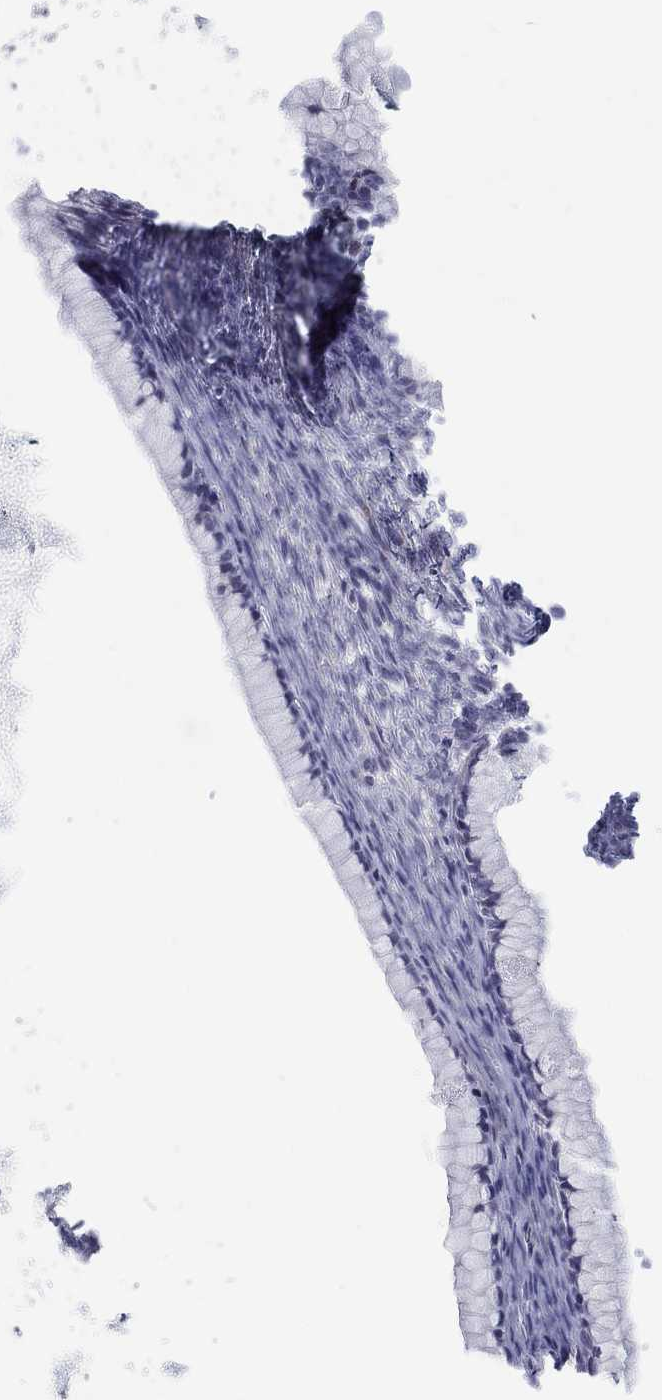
{"staining": {"intensity": "negative", "quantity": "none", "location": "none"}, "tissue": "ovarian cancer", "cell_type": "Tumor cells", "image_type": "cancer", "snomed": [{"axis": "morphology", "description": "Cystadenocarcinoma, mucinous, NOS"}, {"axis": "topography", "description": "Ovary"}], "caption": "Image shows no significant protein expression in tumor cells of ovarian cancer (mucinous cystadenocarcinoma). Nuclei are stained in blue.", "gene": "HEATR4", "patient": {"sex": "female", "age": 41}}